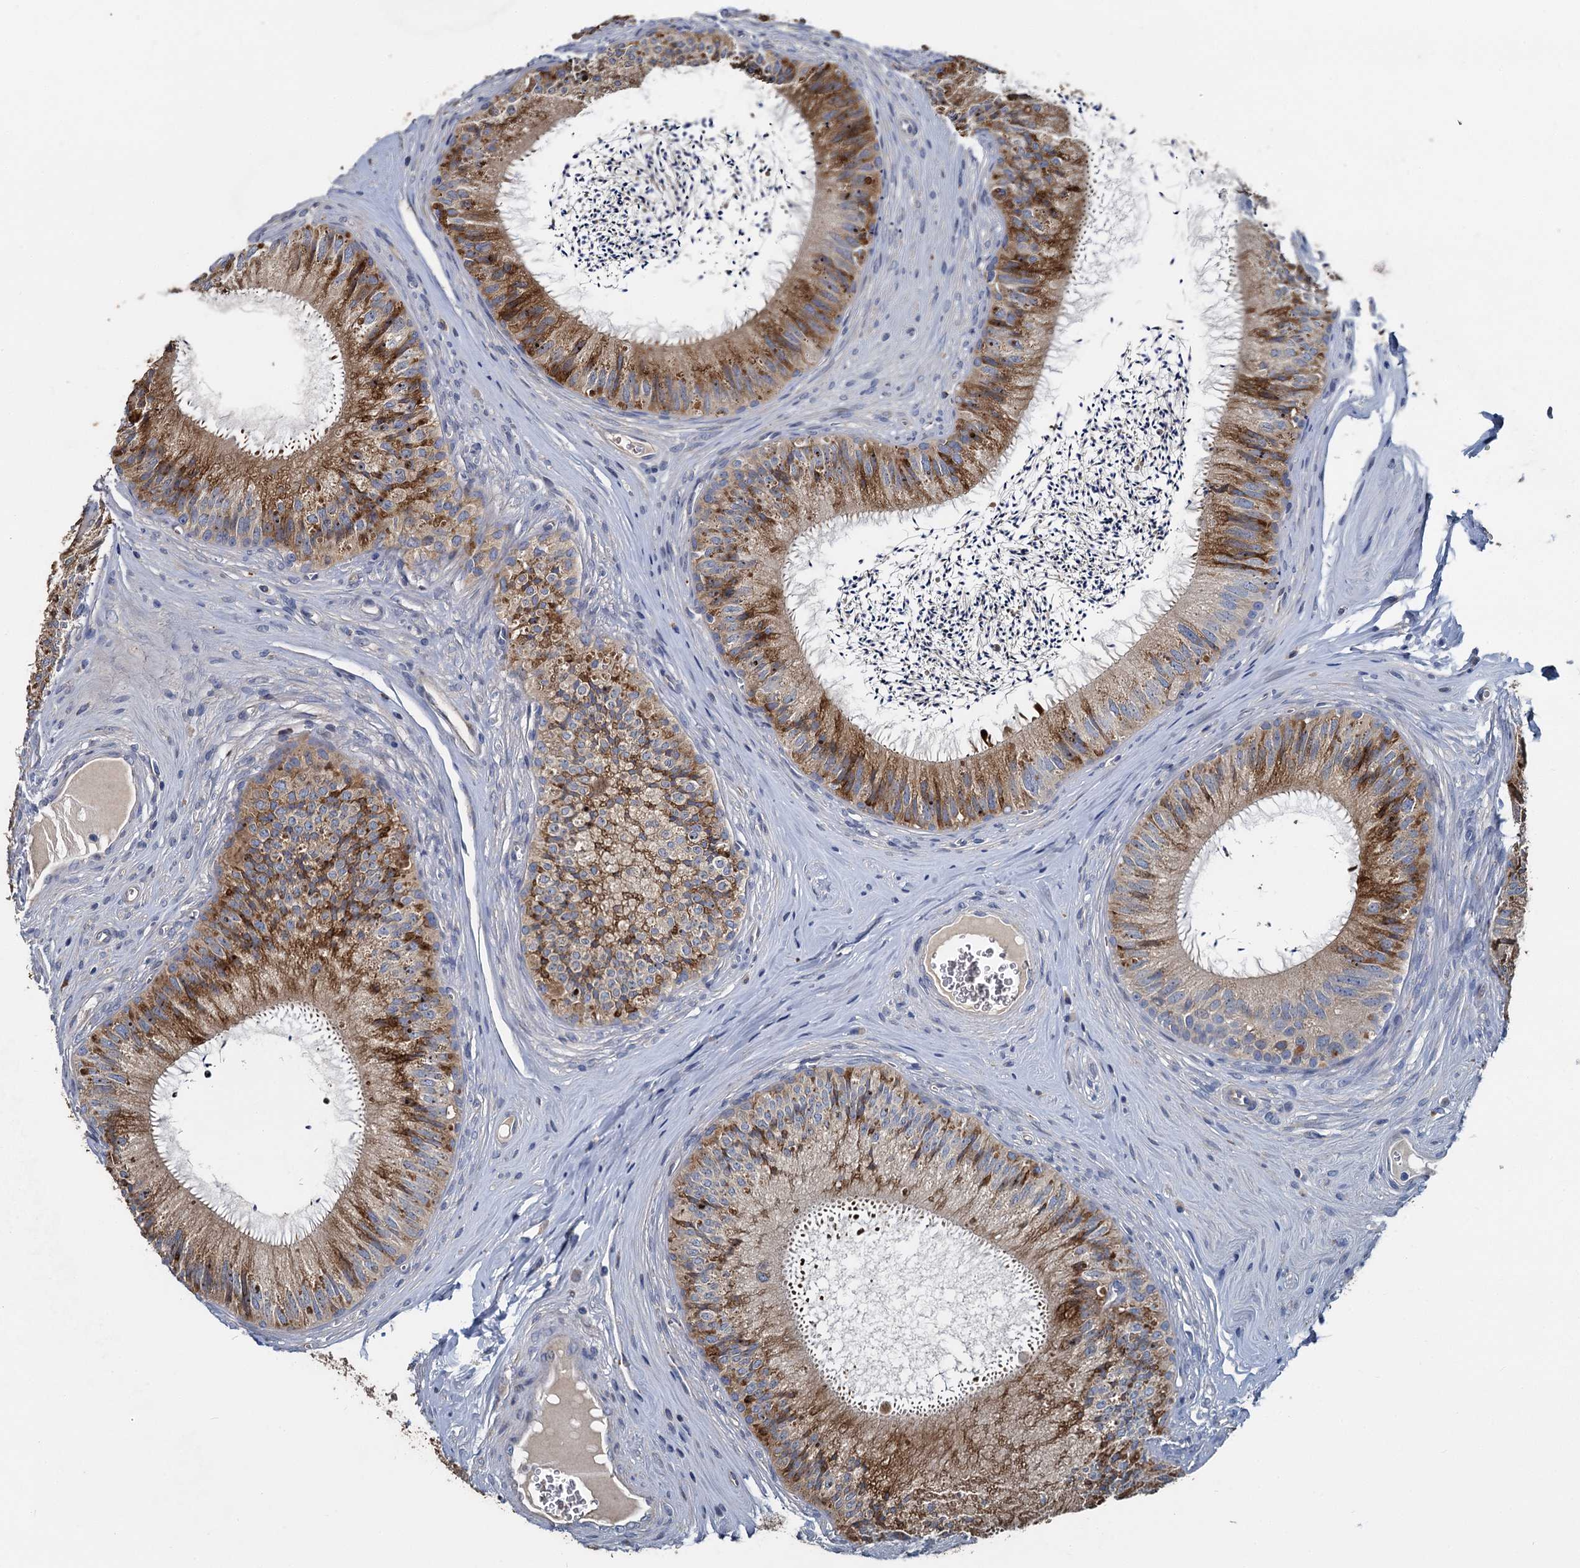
{"staining": {"intensity": "moderate", "quantity": ">75%", "location": "cytoplasmic/membranous"}, "tissue": "epididymis", "cell_type": "Glandular cells", "image_type": "normal", "snomed": [{"axis": "morphology", "description": "Normal tissue, NOS"}, {"axis": "topography", "description": "Epididymis"}], "caption": "The photomicrograph shows immunohistochemical staining of normal epididymis. There is moderate cytoplasmic/membranous expression is present in approximately >75% of glandular cells. (DAB IHC, brown staining for protein, blue staining for nuclei).", "gene": "TCTN2", "patient": {"sex": "male", "age": 46}}